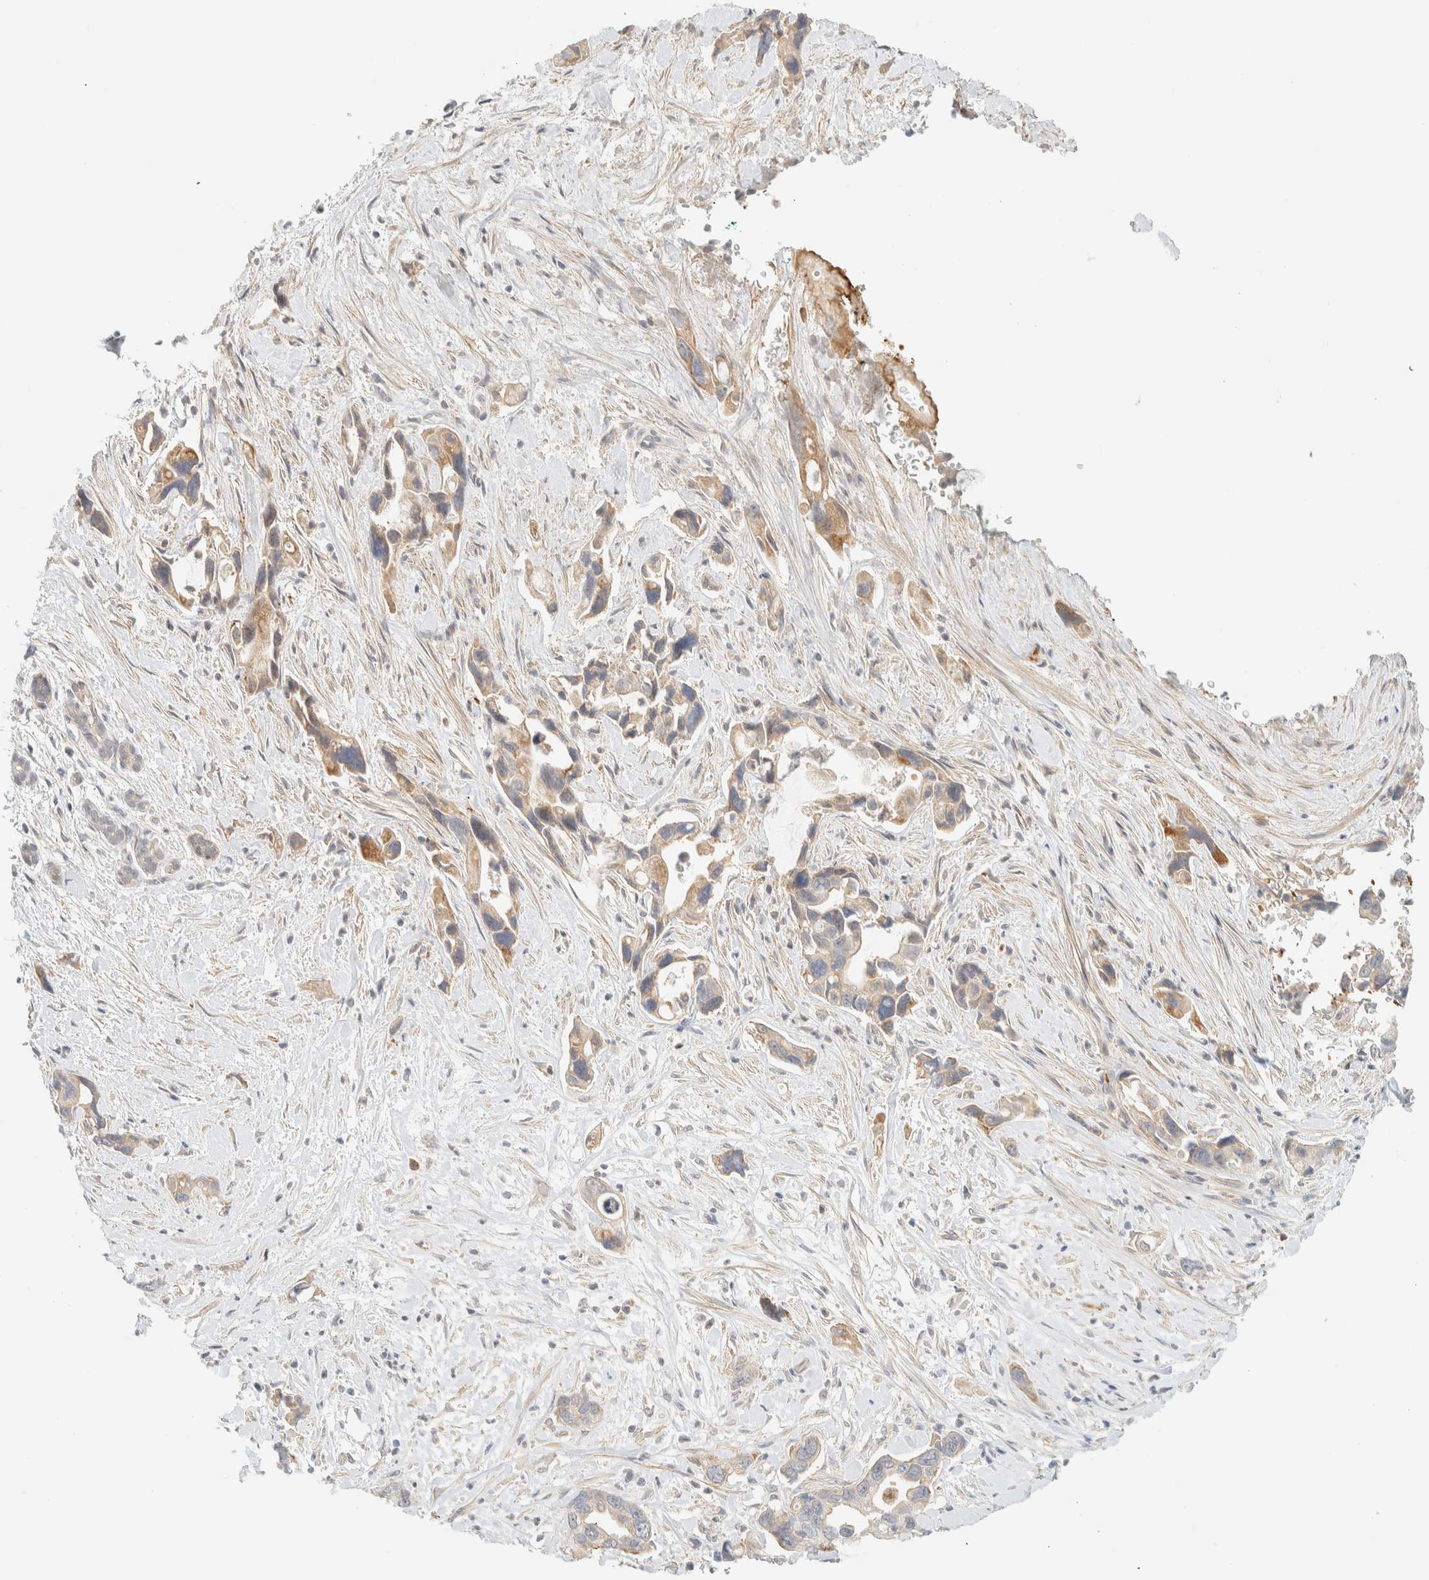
{"staining": {"intensity": "moderate", "quantity": ">75%", "location": "cytoplasmic/membranous"}, "tissue": "pancreatic cancer", "cell_type": "Tumor cells", "image_type": "cancer", "snomed": [{"axis": "morphology", "description": "Adenocarcinoma, NOS"}, {"axis": "topography", "description": "Pancreas"}], "caption": "Protein staining of pancreatic cancer (adenocarcinoma) tissue demonstrates moderate cytoplasmic/membranous expression in about >75% of tumor cells. (DAB = brown stain, brightfield microscopy at high magnification).", "gene": "TNK1", "patient": {"sex": "female", "age": 70}}